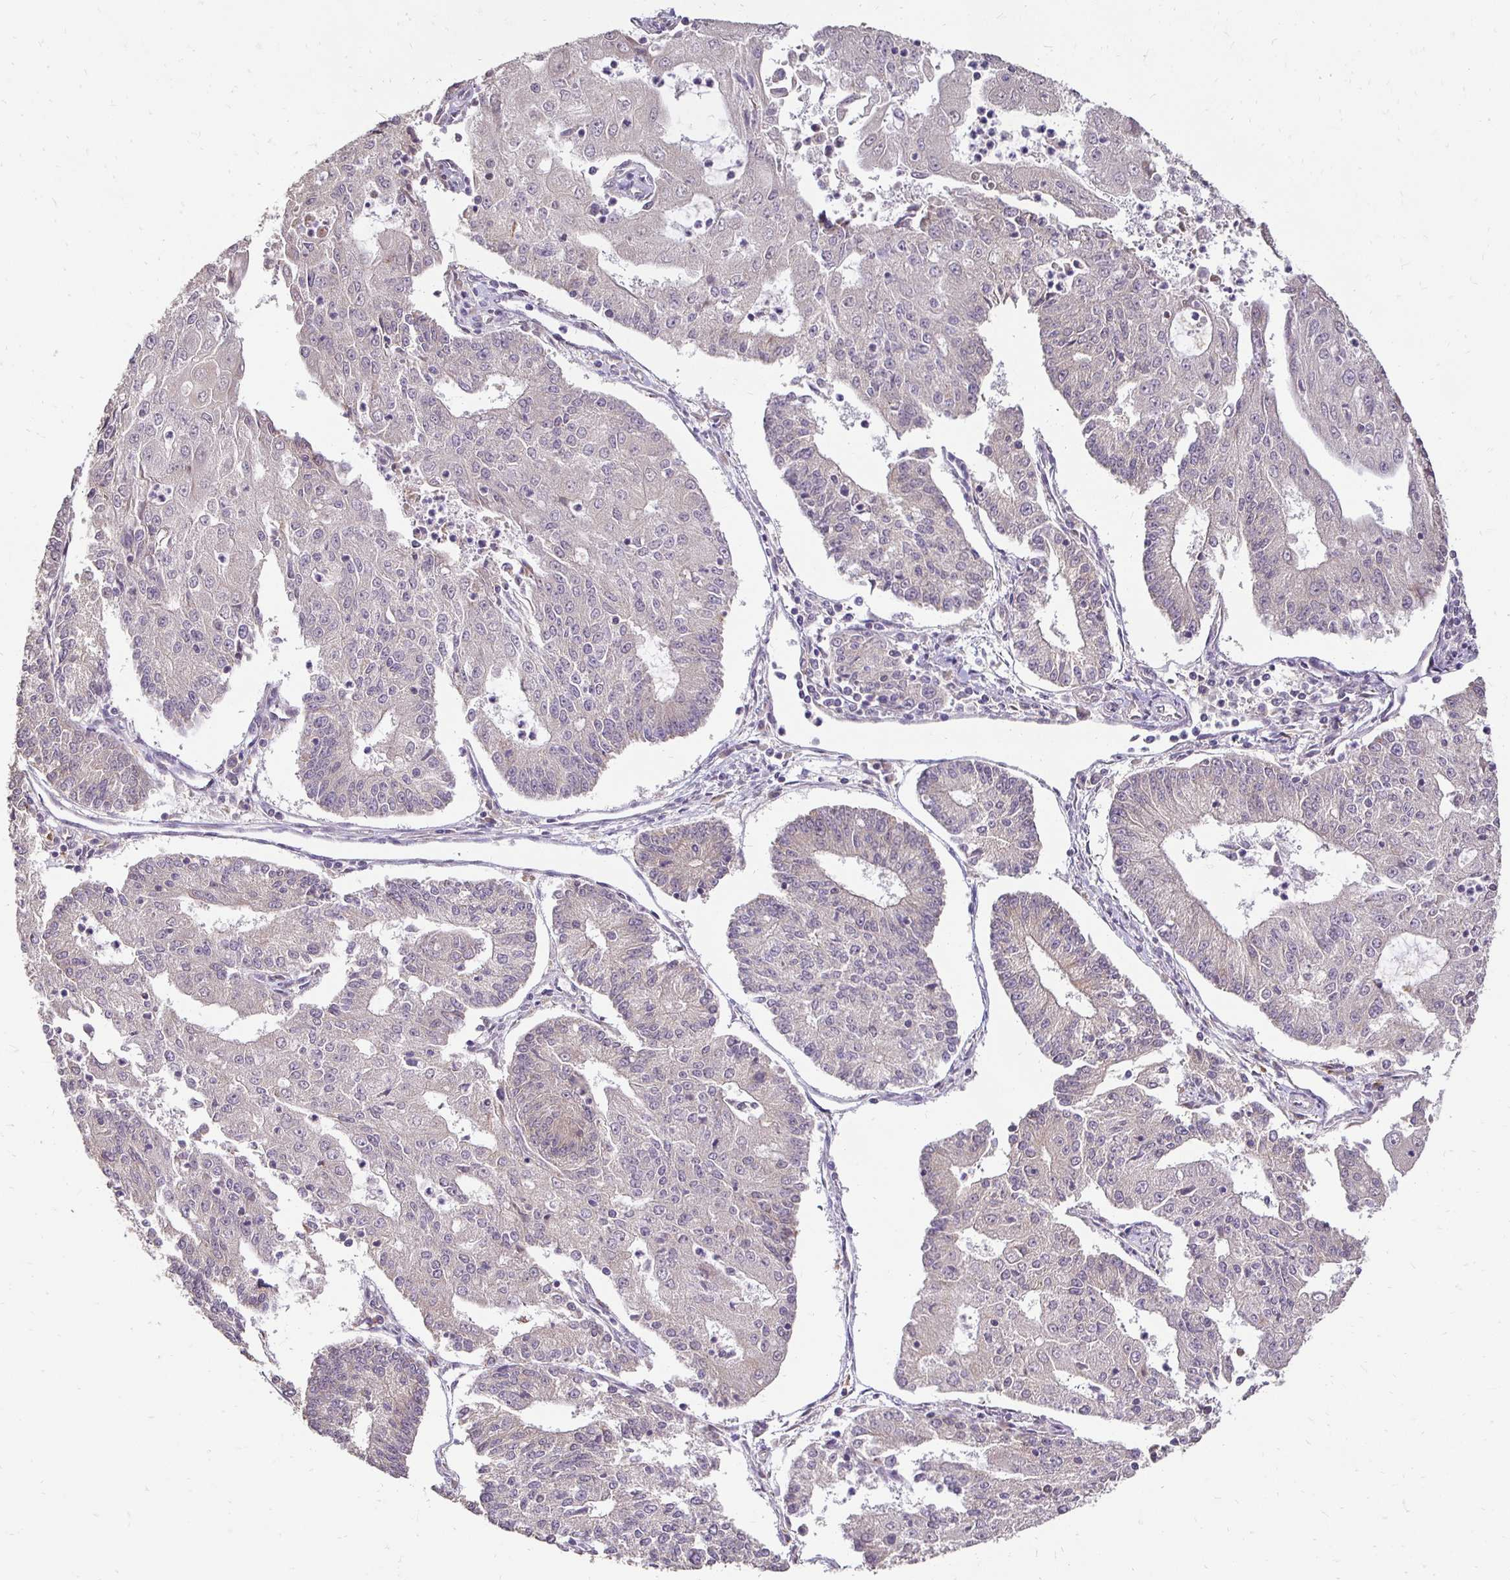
{"staining": {"intensity": "weak", "quantity": "<25%", "location": "cytoplasmic/membranous"}, "tissue": "endometrial cancer", "cell_type": "Tumor cells", "image_type": "cancer", "snomed": [{"axis": "morphology", "description": "Adenocarcinoma, NOS"}, {"axis": "topography", "description": "Endometrium"}], "caption": "The IHC histopathology image has no significant staining in tumor cells of endometrial cancer (adenocarcinoma) tissue. (Stains: DAB (3,3'-diaminobenzidine) IHC with hematoxylin counter stain, Microscopy: brightfield microscopy at high magnification).", "gene": "RHEBL1", "patient": {"sex": "female", "age": 56}}